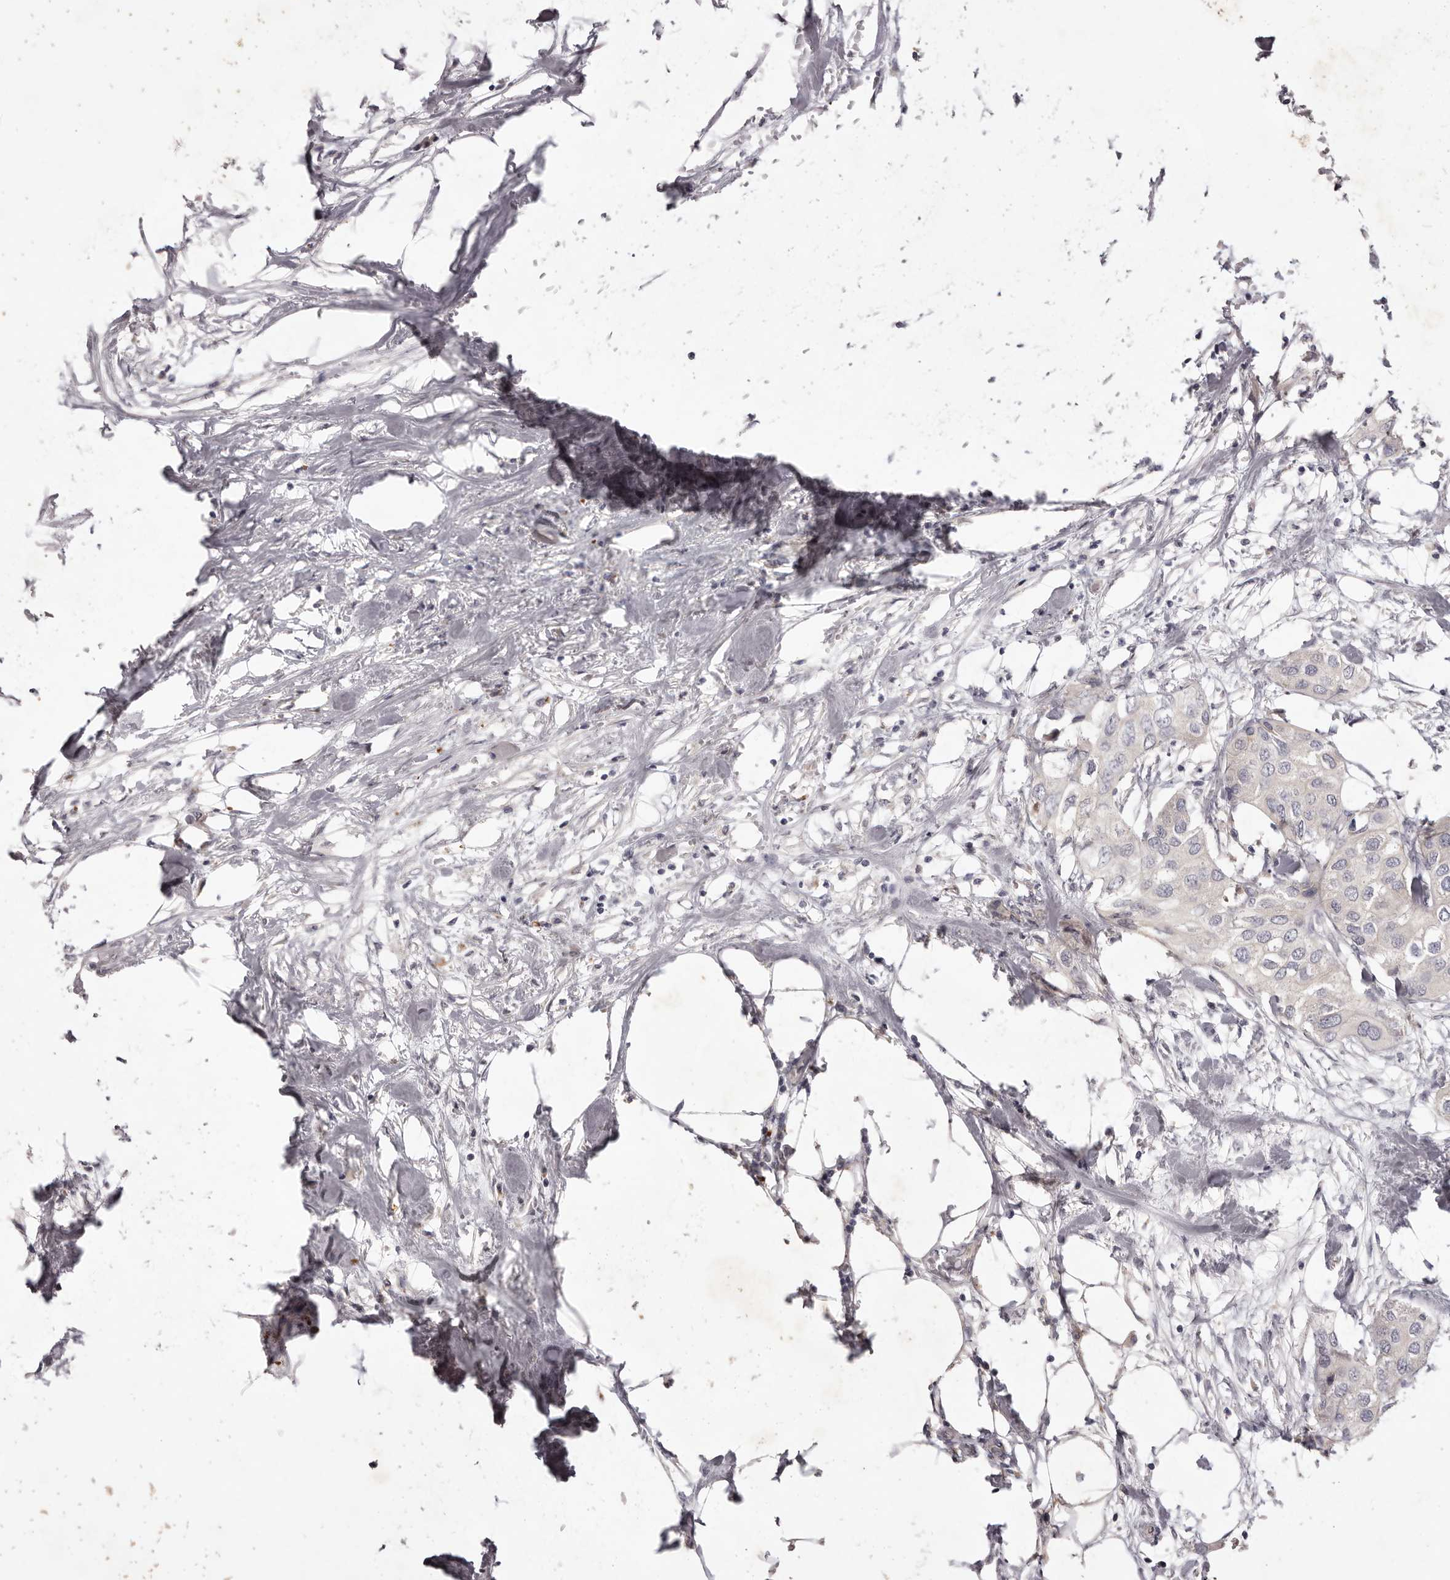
{"staining": {"intensity": "negative", "quantity": "none", "location": "none"}, "tissue": "urothelial cancer", "cell_type": "Tumor cells", "image_type": "cancer", "snomed": [{"axis": "morphology", "description": "Urothelial carcinoma, High grade"}, {"axis": "topography", "description": "Urinary bladder"}], "caption": "Tumor cells show no significant protein staining in high-grade urothelial carcinoma.", "gene": "GARNL3", "patient": {"sex": "male", "age": 64}}